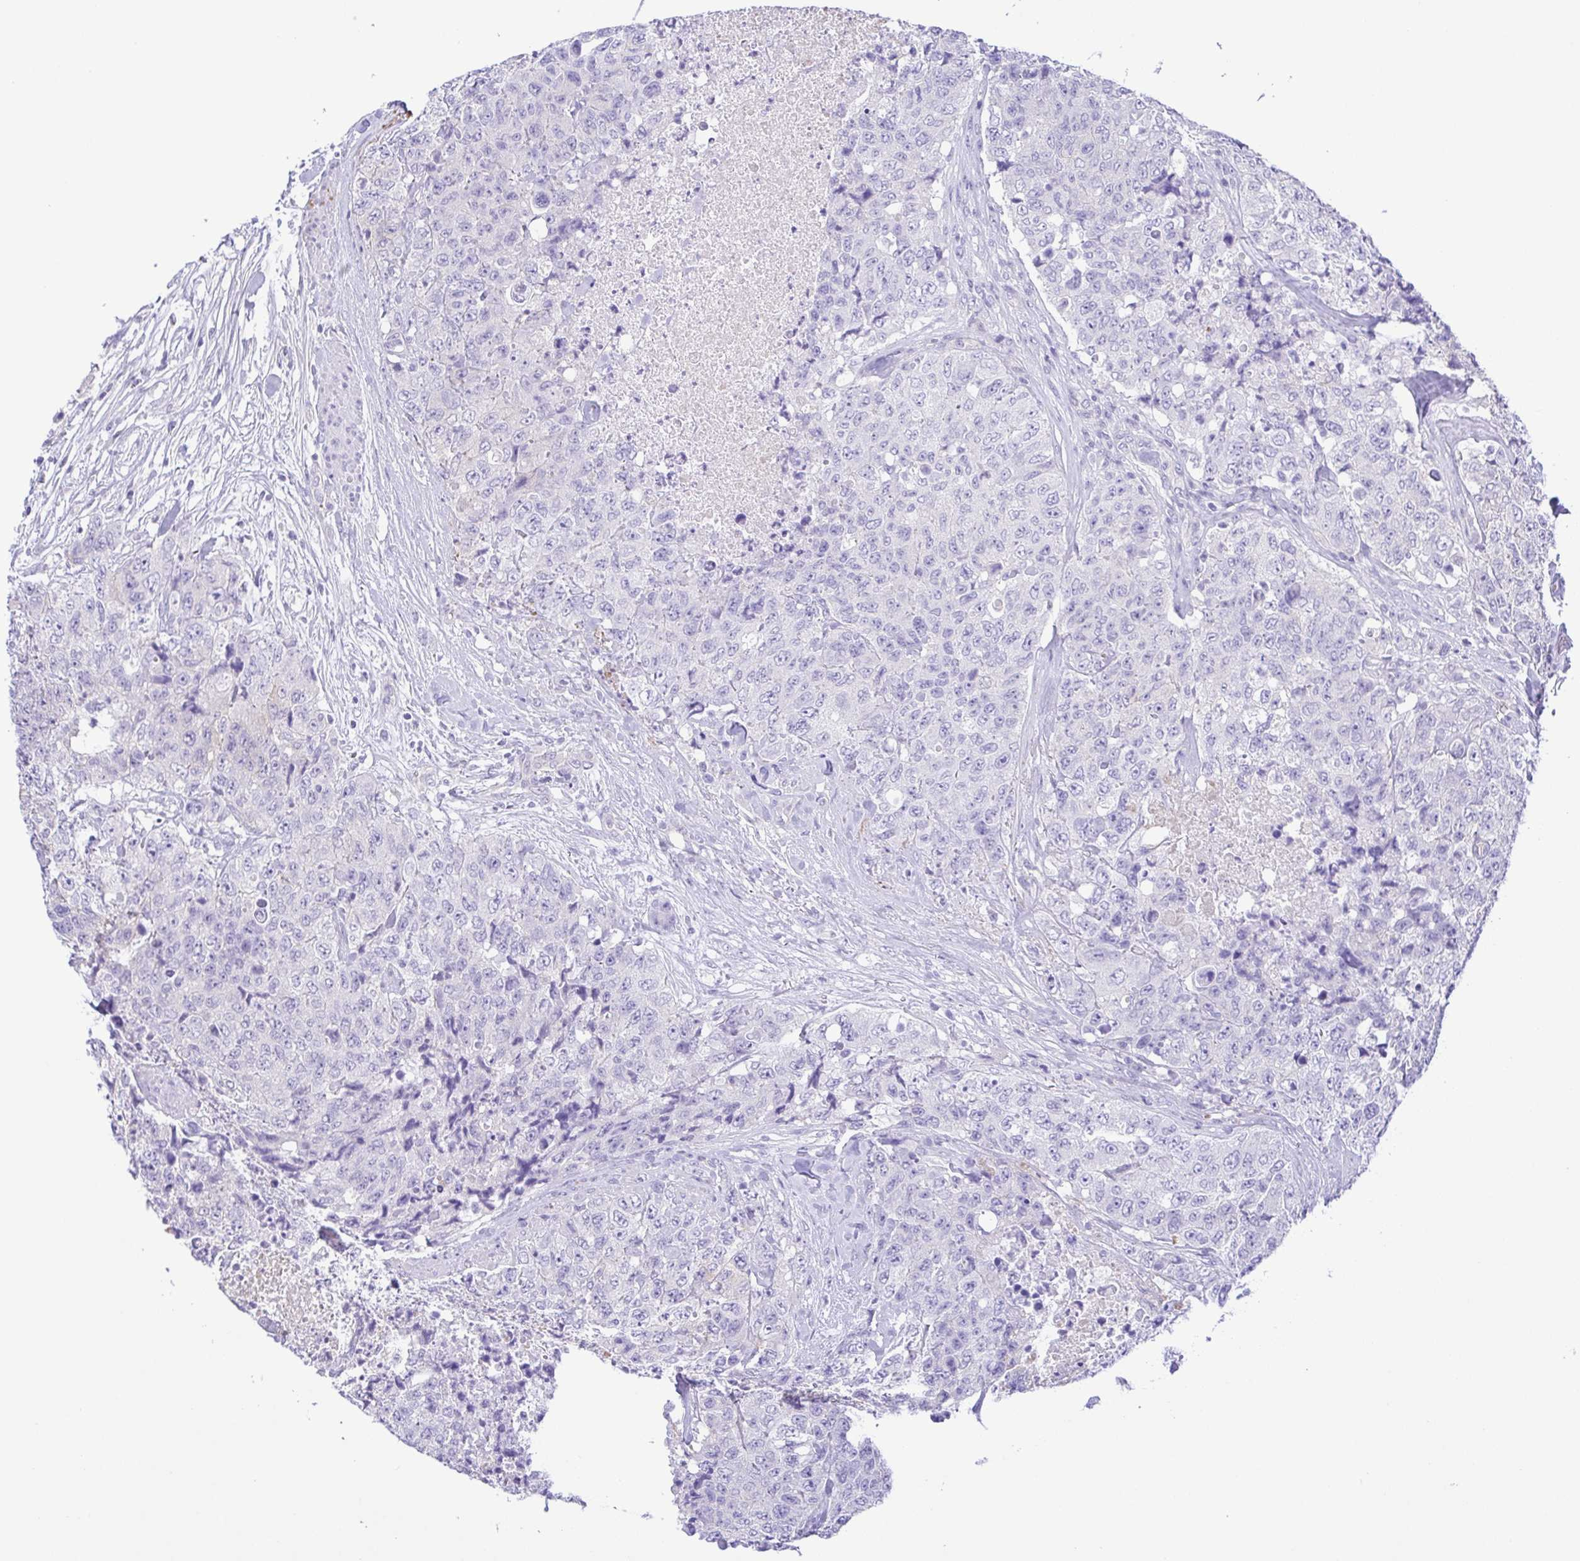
{"staining": {"intensity": "negative", "quantity": "none", "location": "none"}, "tissue": "urothelial cancer", "cell_type": "Tumor cells", "image_type": "cancer", "snomed": [{"axis": "morphology", "description": "Urothelial carcinoma, High grade"}, {"axis": "topography", "description": "Urinary bladder"}], "caption": "The photomicrograph displays no significant expression in tumor cells of urothelial cancer.", "gene": "EPB42", "patient": {"sex": "female", "age": 78}}